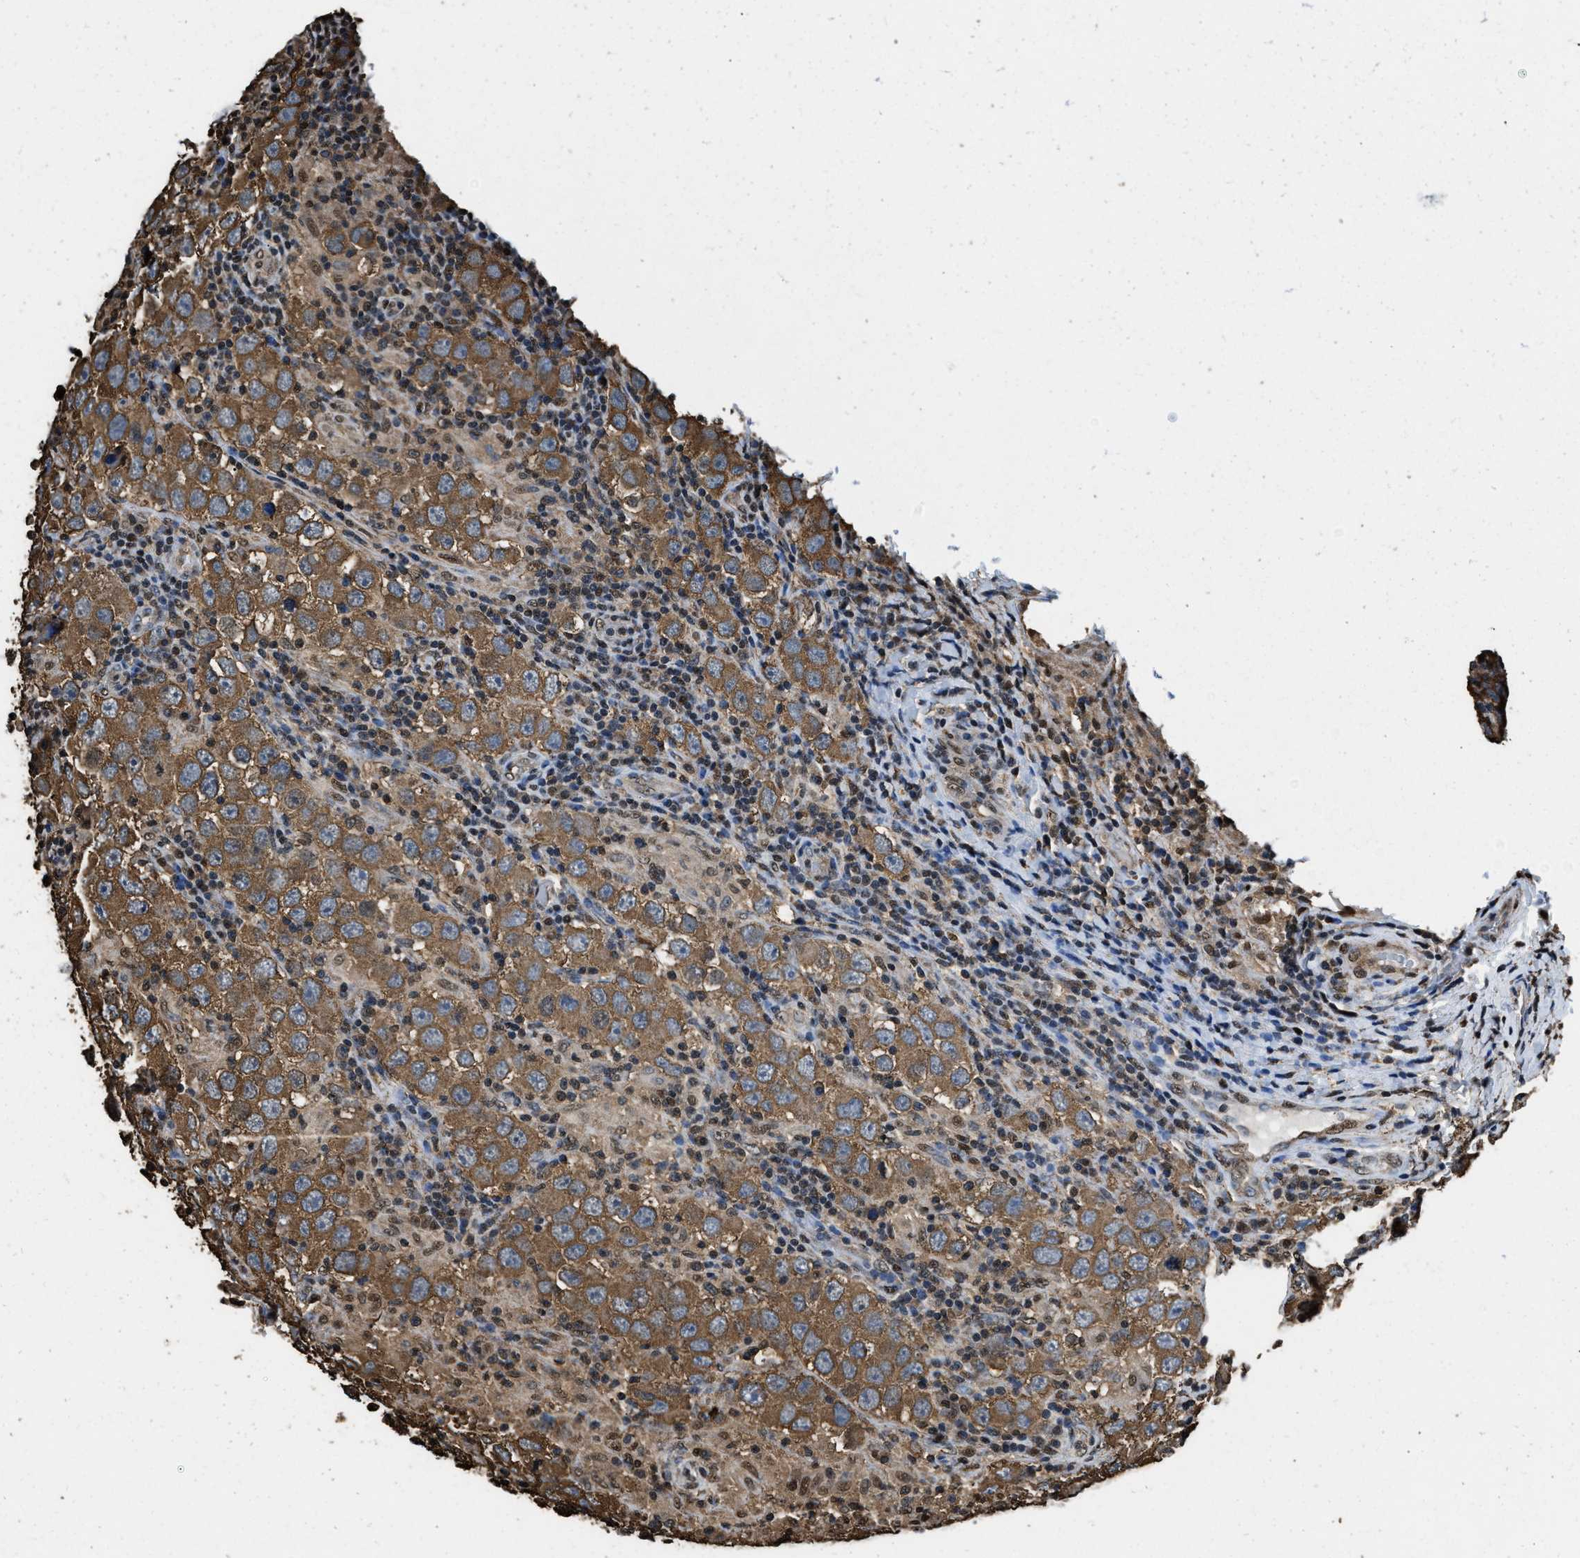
{"staining": {"intensity": "moderate", "quantity": ">75%", "location": "cytoplasmic/membranous"}, "tissue": "testis cancer", "cell_type": "Tumor cells", "image_type": "cancer", "snomed": [{"axis": "morphology", "description": "Carcinoma, Embryonal, NOS"}, {"axis": "topography", "description": "Testis"}], "caption": "Tumor cells demonstrate moderate cytoplasmic/membranous expression in about >75% of cells in testis embryonal carcinoma.", "gene": "GAPDH", "patient": {"sex": "male", "age": 21}}